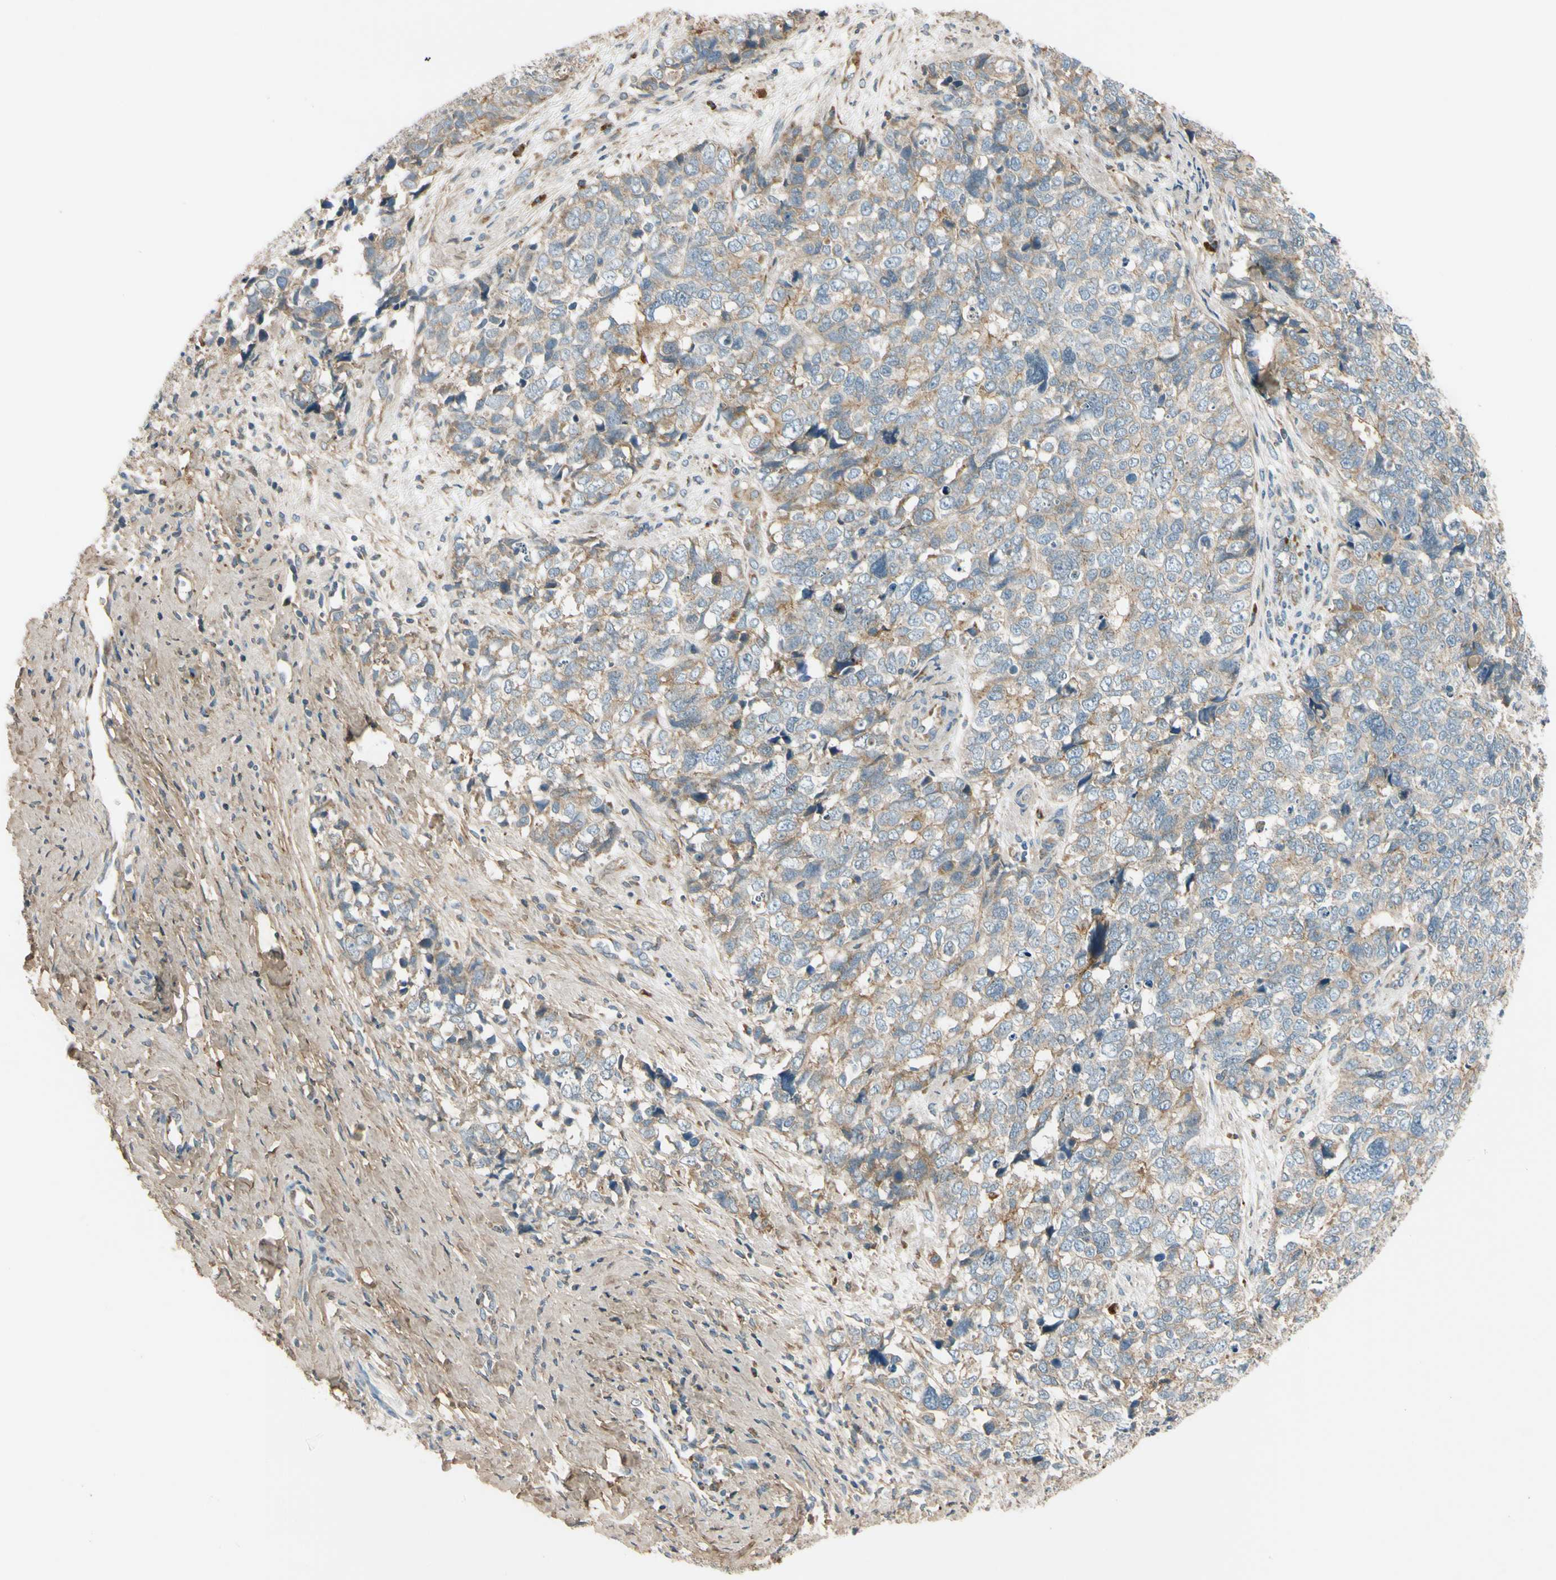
{"staining": {"intensity": "moderate", "quantity": ">75%", "location": "cytoplasmic/membranous"}, "tissue": "cervical cancer", "cell_type": "Tumor cells", "image_type": "cancer", "snomed": [{"axis": "morphology", "description": "Squamous cell carcinoma, NOS"}, {"axis": "topography", "description": "Cervix"}], "caption": "Immunohistochemical staining of human squamous cell carcinoma (cervical) demonstrates medium levels of moderate cytoplasmic/membranous protein expression in approximately >75% of tumor cells. (Brightfield microscopy of DAB IHC at high magnification).", "gene": "MST1R", "patient": {"sex": "female", "age": 63}}